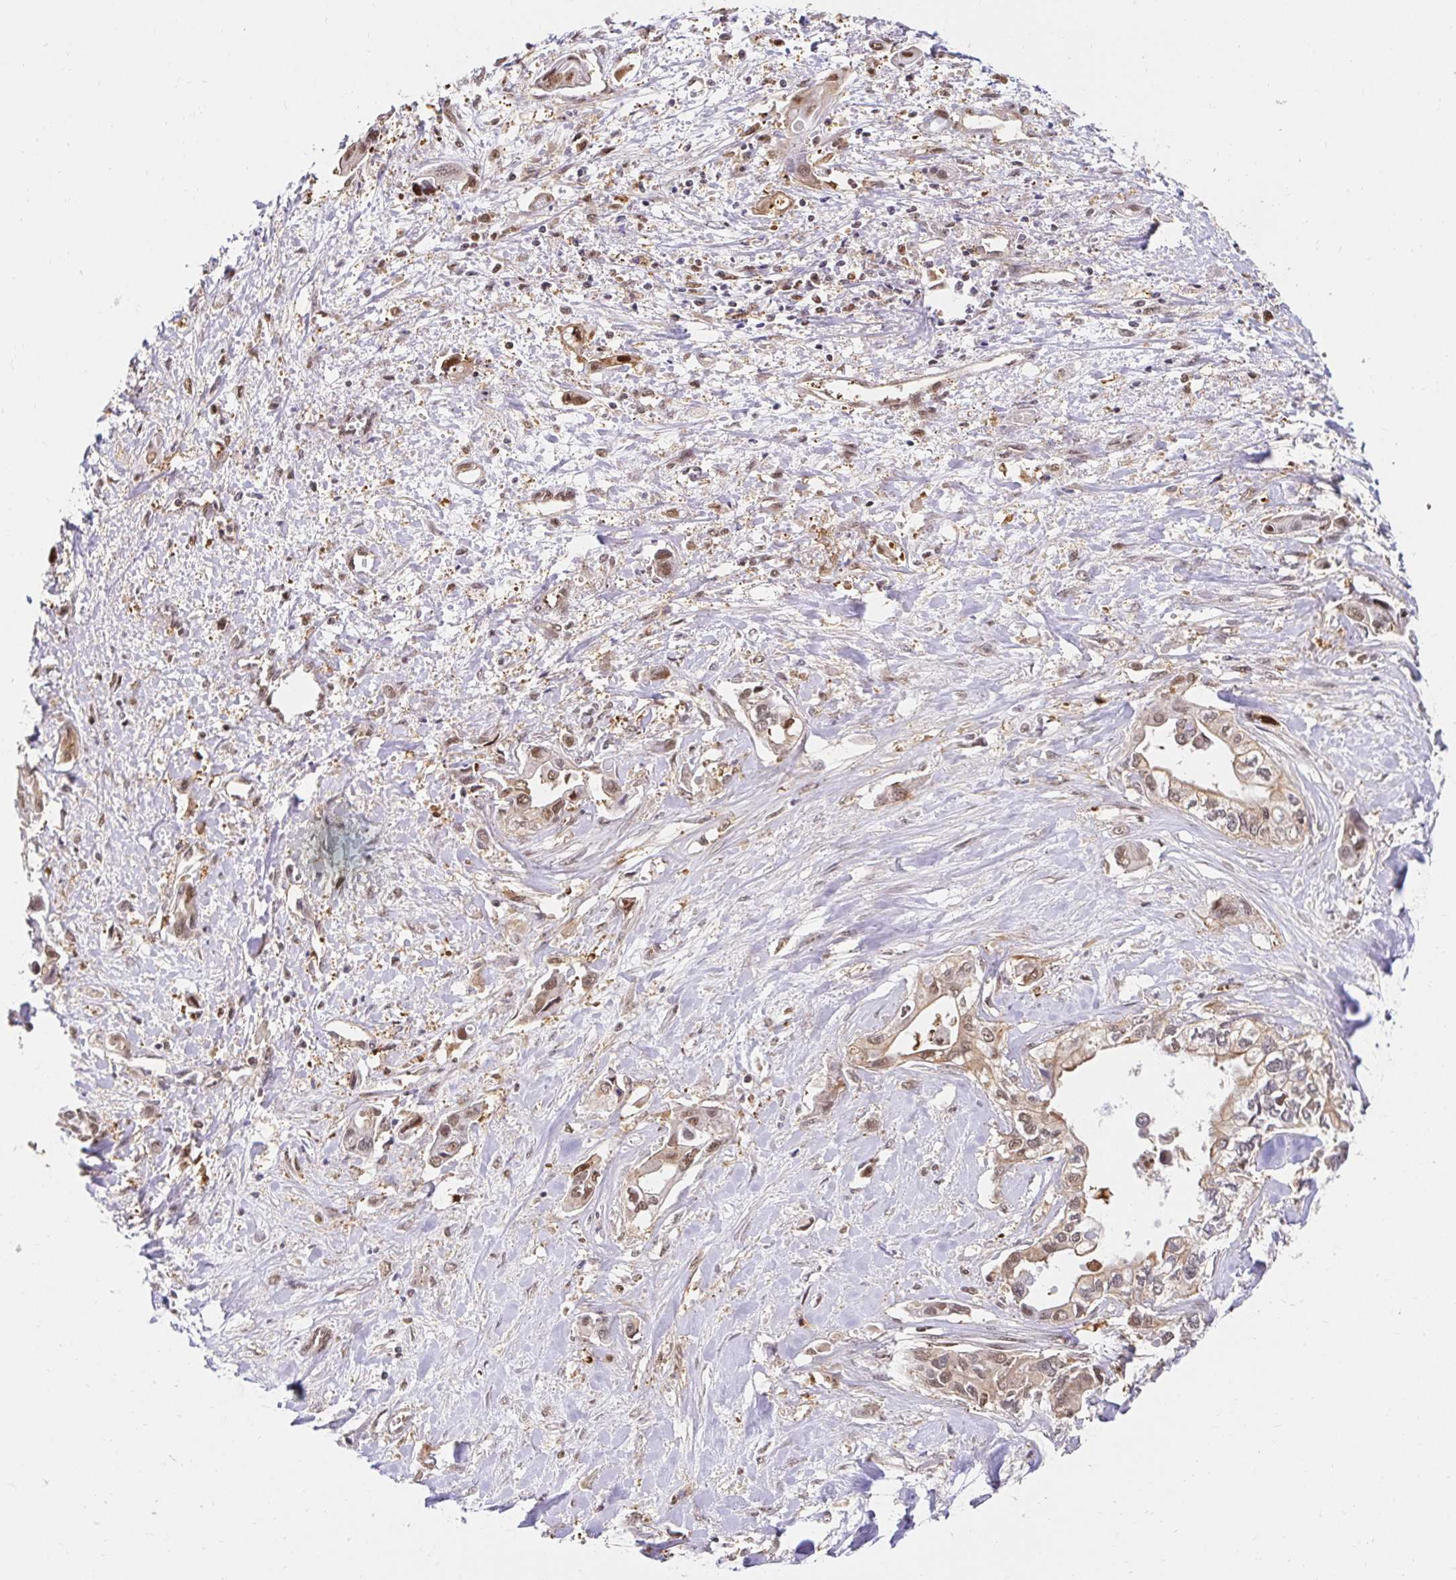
{"staining": {"intensity": "moderate", "quantity": "25%-75%", "location": "nuclear"}, "tissue": "liver cancer", "cell_type": "Tumor cells", "image_type": "cancer", "snomed": [{"axis": "morphology", "description": "Cholangiocarcinoma"}, {"axis": "topography", "description": "Liver"}], "caption": "Liver cancer stained for a protein exhibits moderate nuclear positivity in tumor cells.", "gene": "PSMA4", "patient": {"sex": "female", "age": 64}}